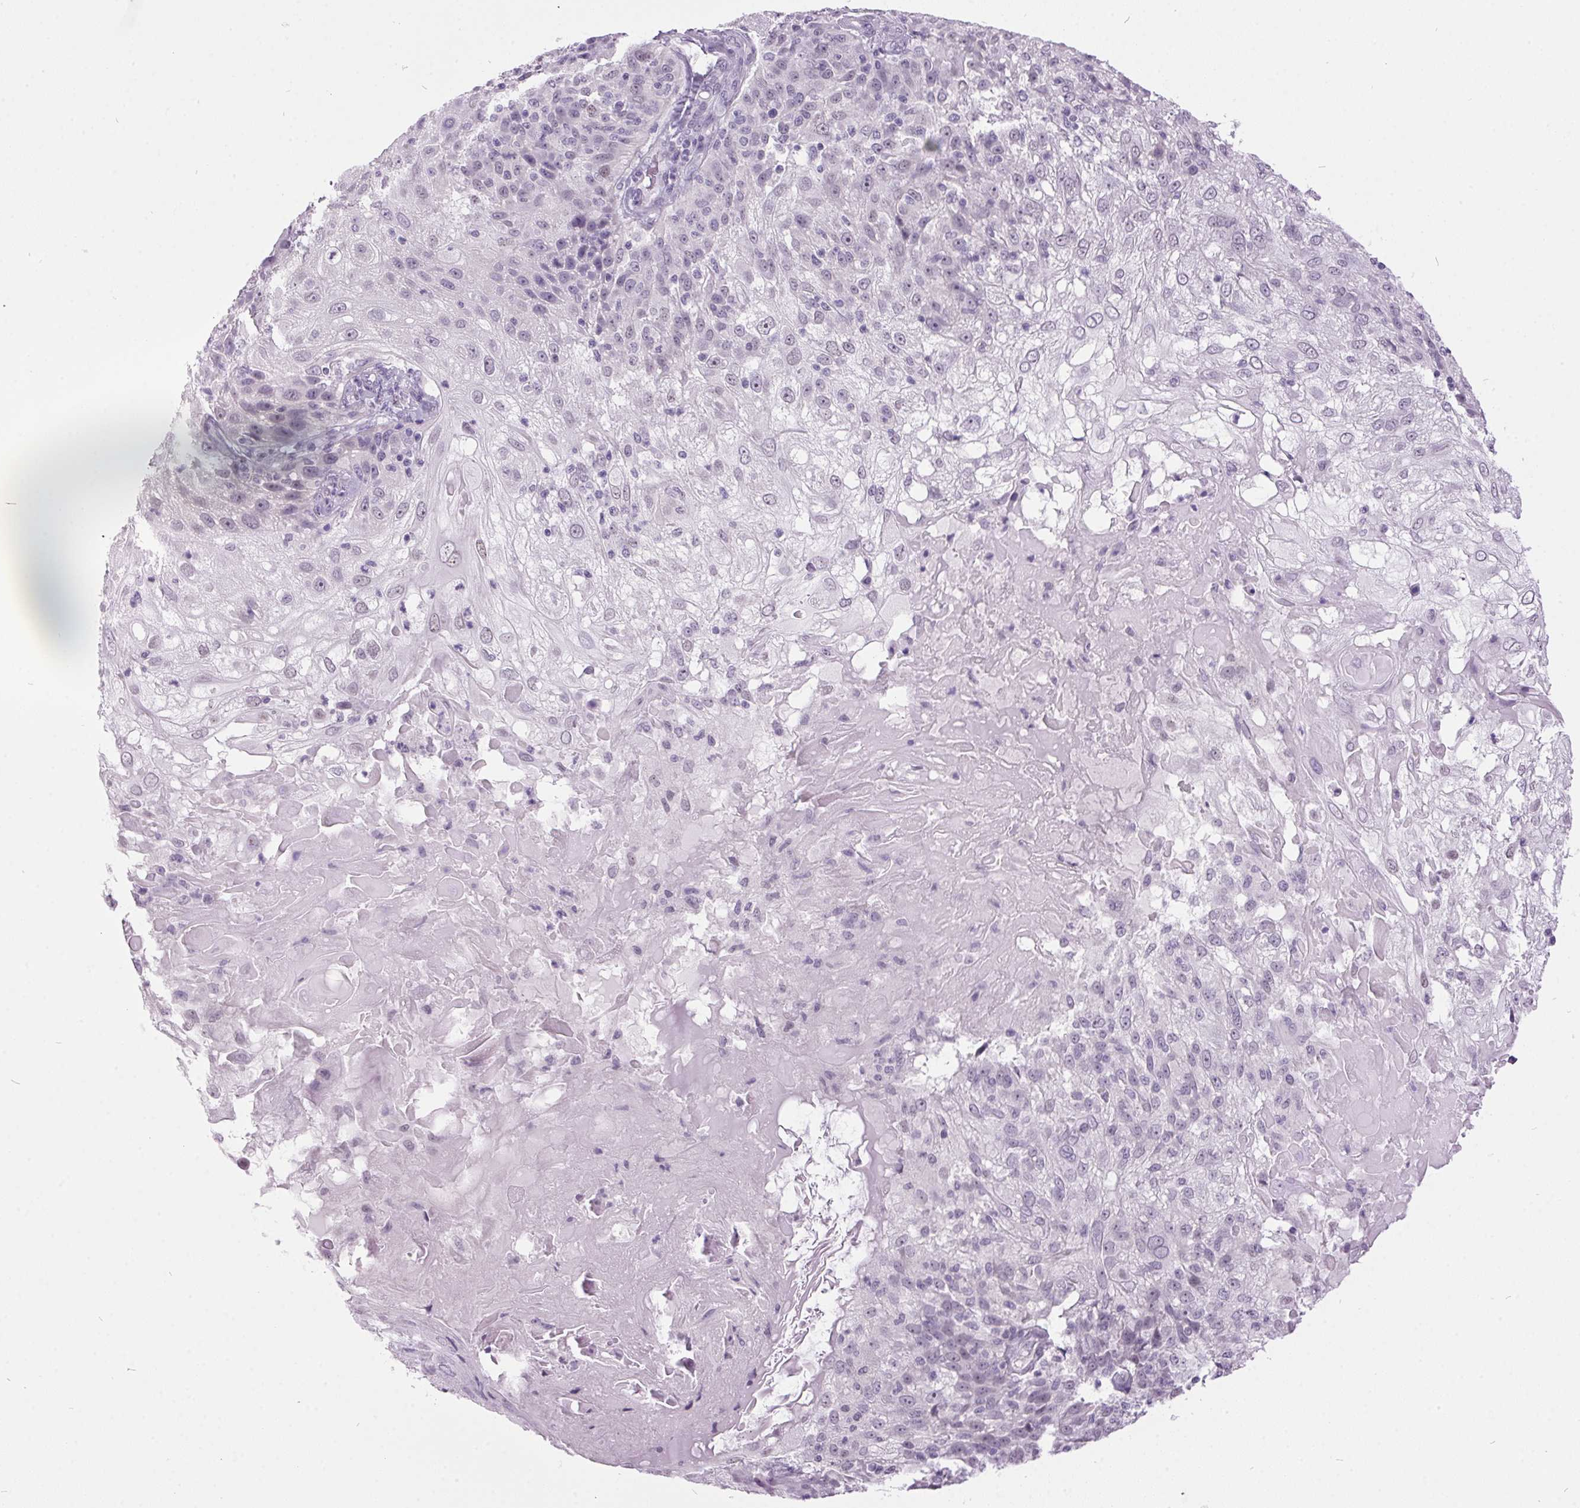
{"staining": {"intensity": "negative", "quantity": "none", "location": "none"}, "tissue": "skin cancer", "cell_type": "Tumor cells", "image_type": "cancer", "snomed": [{"axis": "morphology", "description": "Normal tissue, NOS"}, {"axis": "morphology", "description": "Squamous cell carcinoma, NOS"}, {"axis": "topography", "description": "Skin"}], "caption": "This is an IHC image of human skin squamous cell carcinoma. There is no staining in tumor cells.", "gene": "ODAD2", "patient": {"sex": "female", "age": 83}}